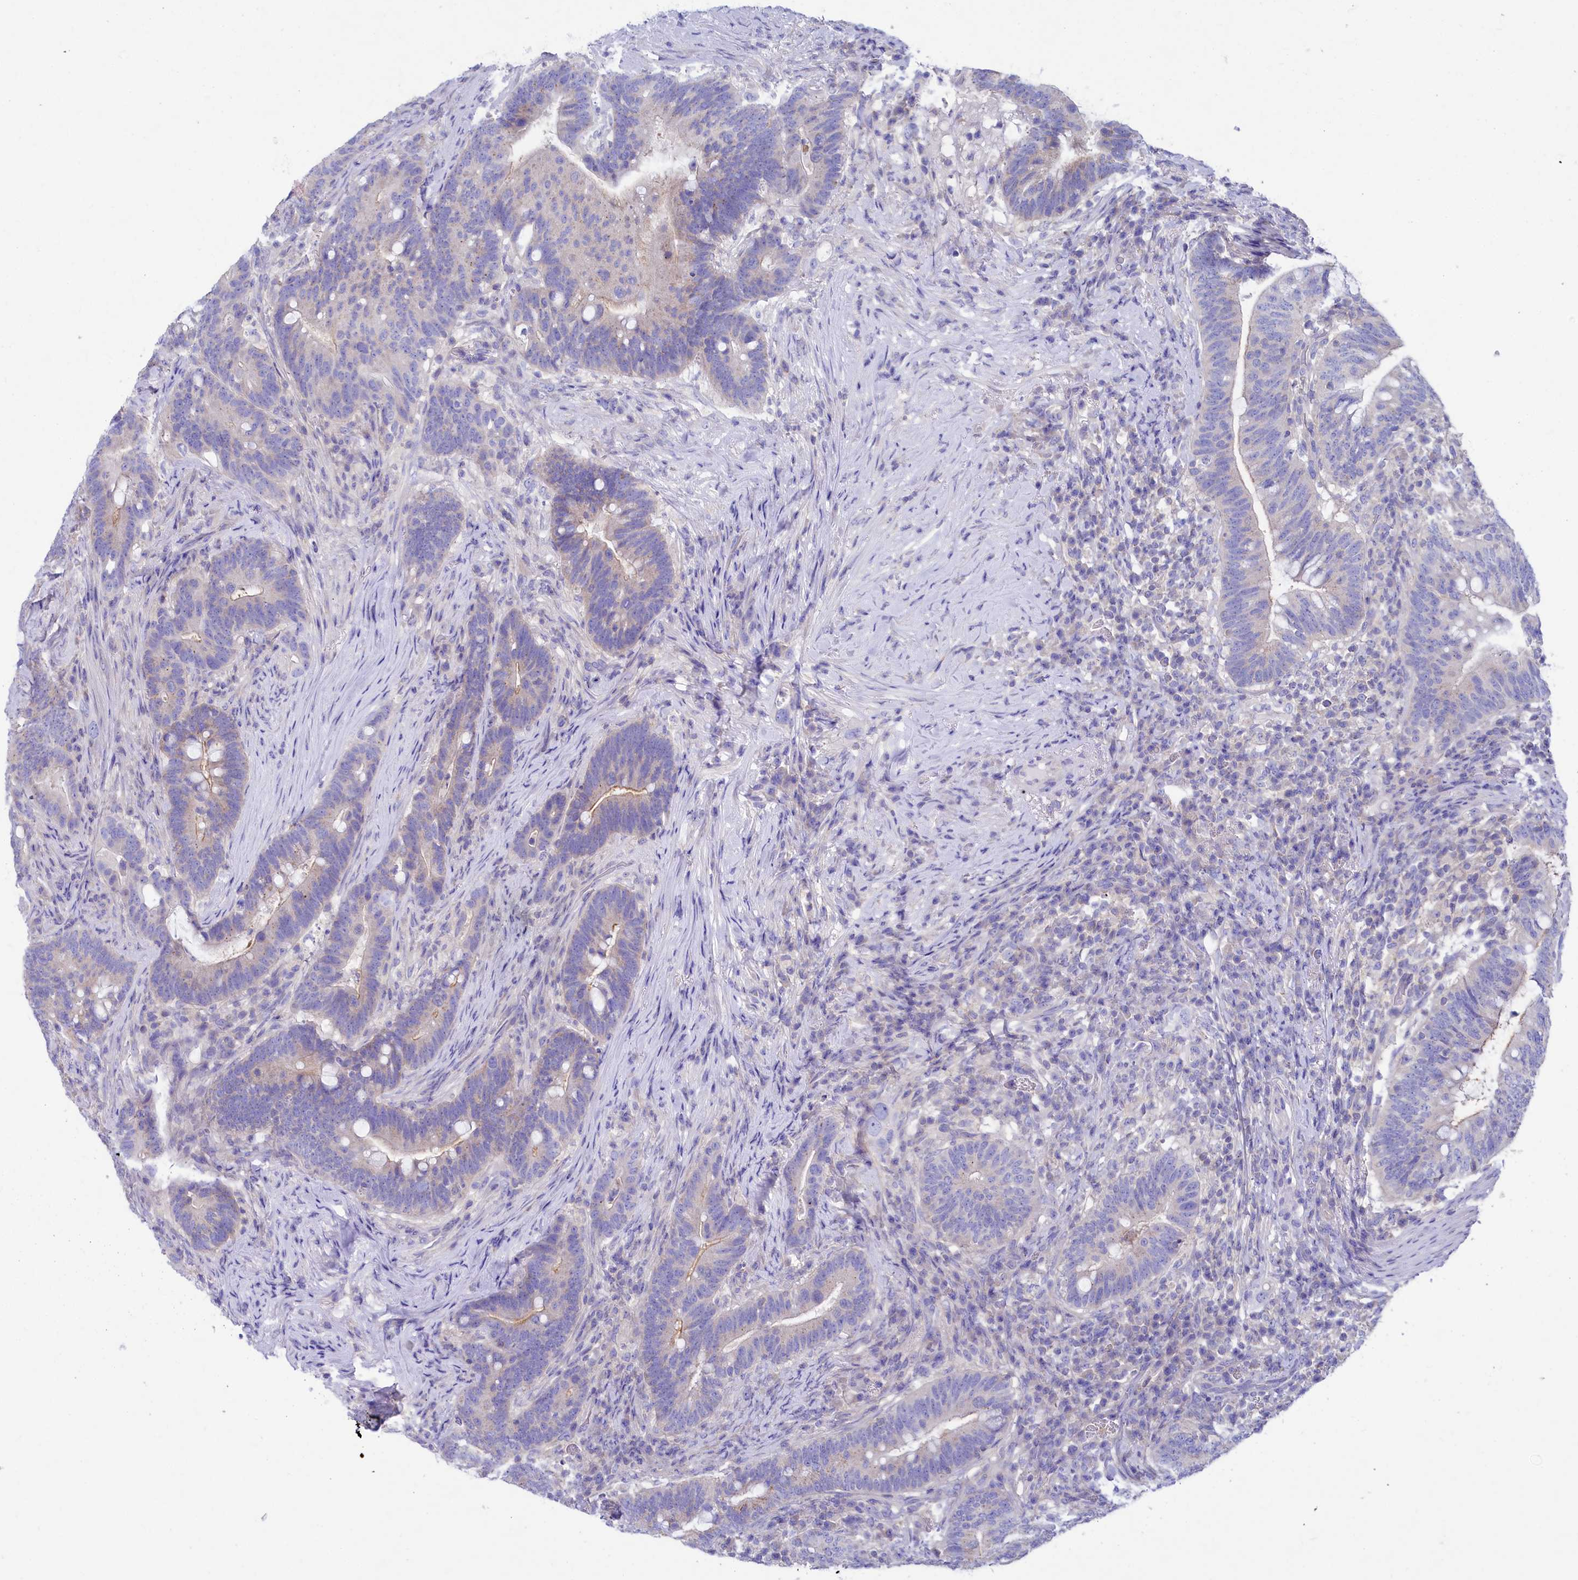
{"staining": {"intensity": "moderate", "quantity": "<25%", "location": "cytoplasmic/membranous"}, "tissue": "colorectal cancer", "cell_type": "Tumor cells", "image_type": "cancer", "snomed": [{"axis": "morphology", "description": "Adenocarcinoma, NOS"}, {"axis": "topography", "description": "Colon"}], "caption": "Human colorectal cancer (adenocarcinoma) stained with a brown dye demonstrates moderate cytoplasmic/membranous positive positivity in approximately <25% of tumor cells.", "gene": "VPS26B", "patient": {"sex": "female", "age": 66}}